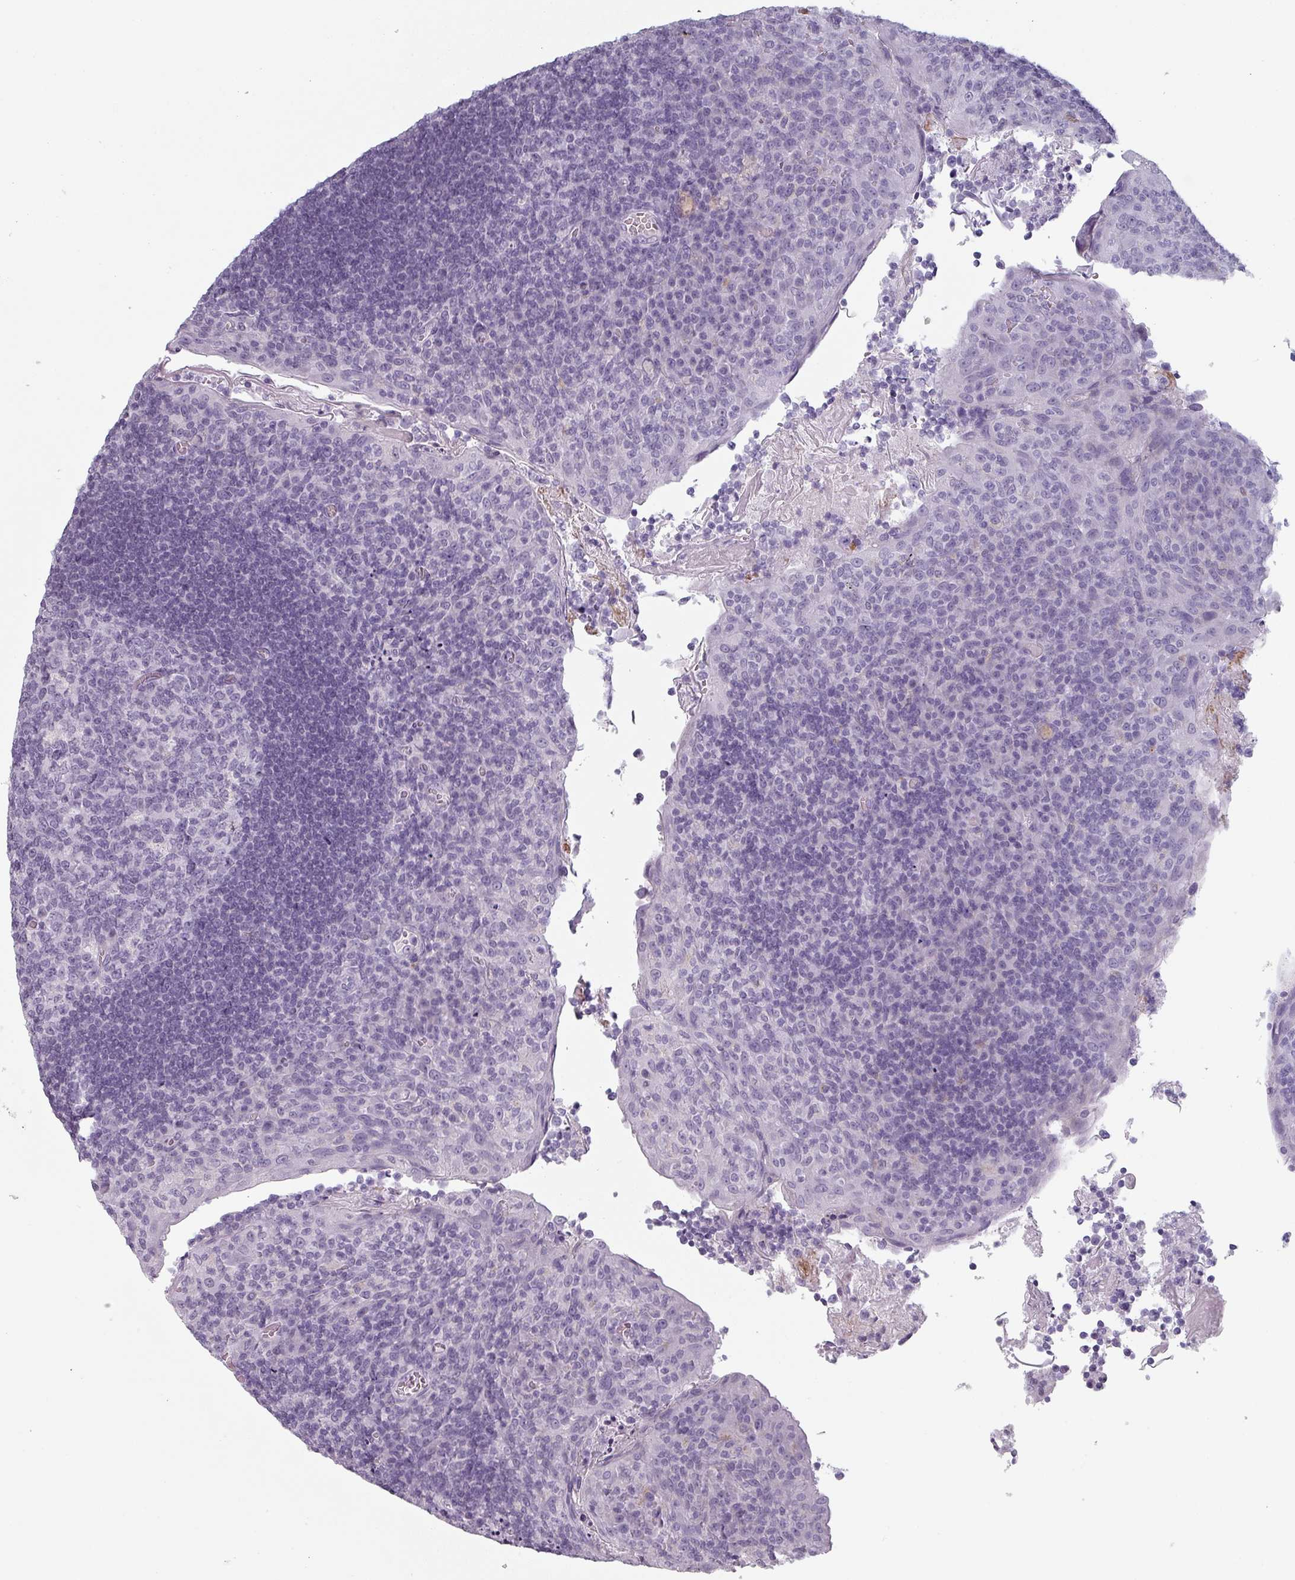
{"staining": {"intensity": "negative", "quantity": "none", "location": "none"}, "tissue": "tonsil", "cell_type": "Germinal center cells", "image_type": "normal", "snomed": [{"axis": "morphology", "description": "Normal tissue, NOS"}, {"axis": "topography", "description": "Tonsil"}], "caption": "This is a photomicrograph of immunohistochemistry staining of unremarkable tonsil, which shows no expression in germinal center cells.", "gene": "SLC35G2", "patient": {"sex": "male", "age": 17}}